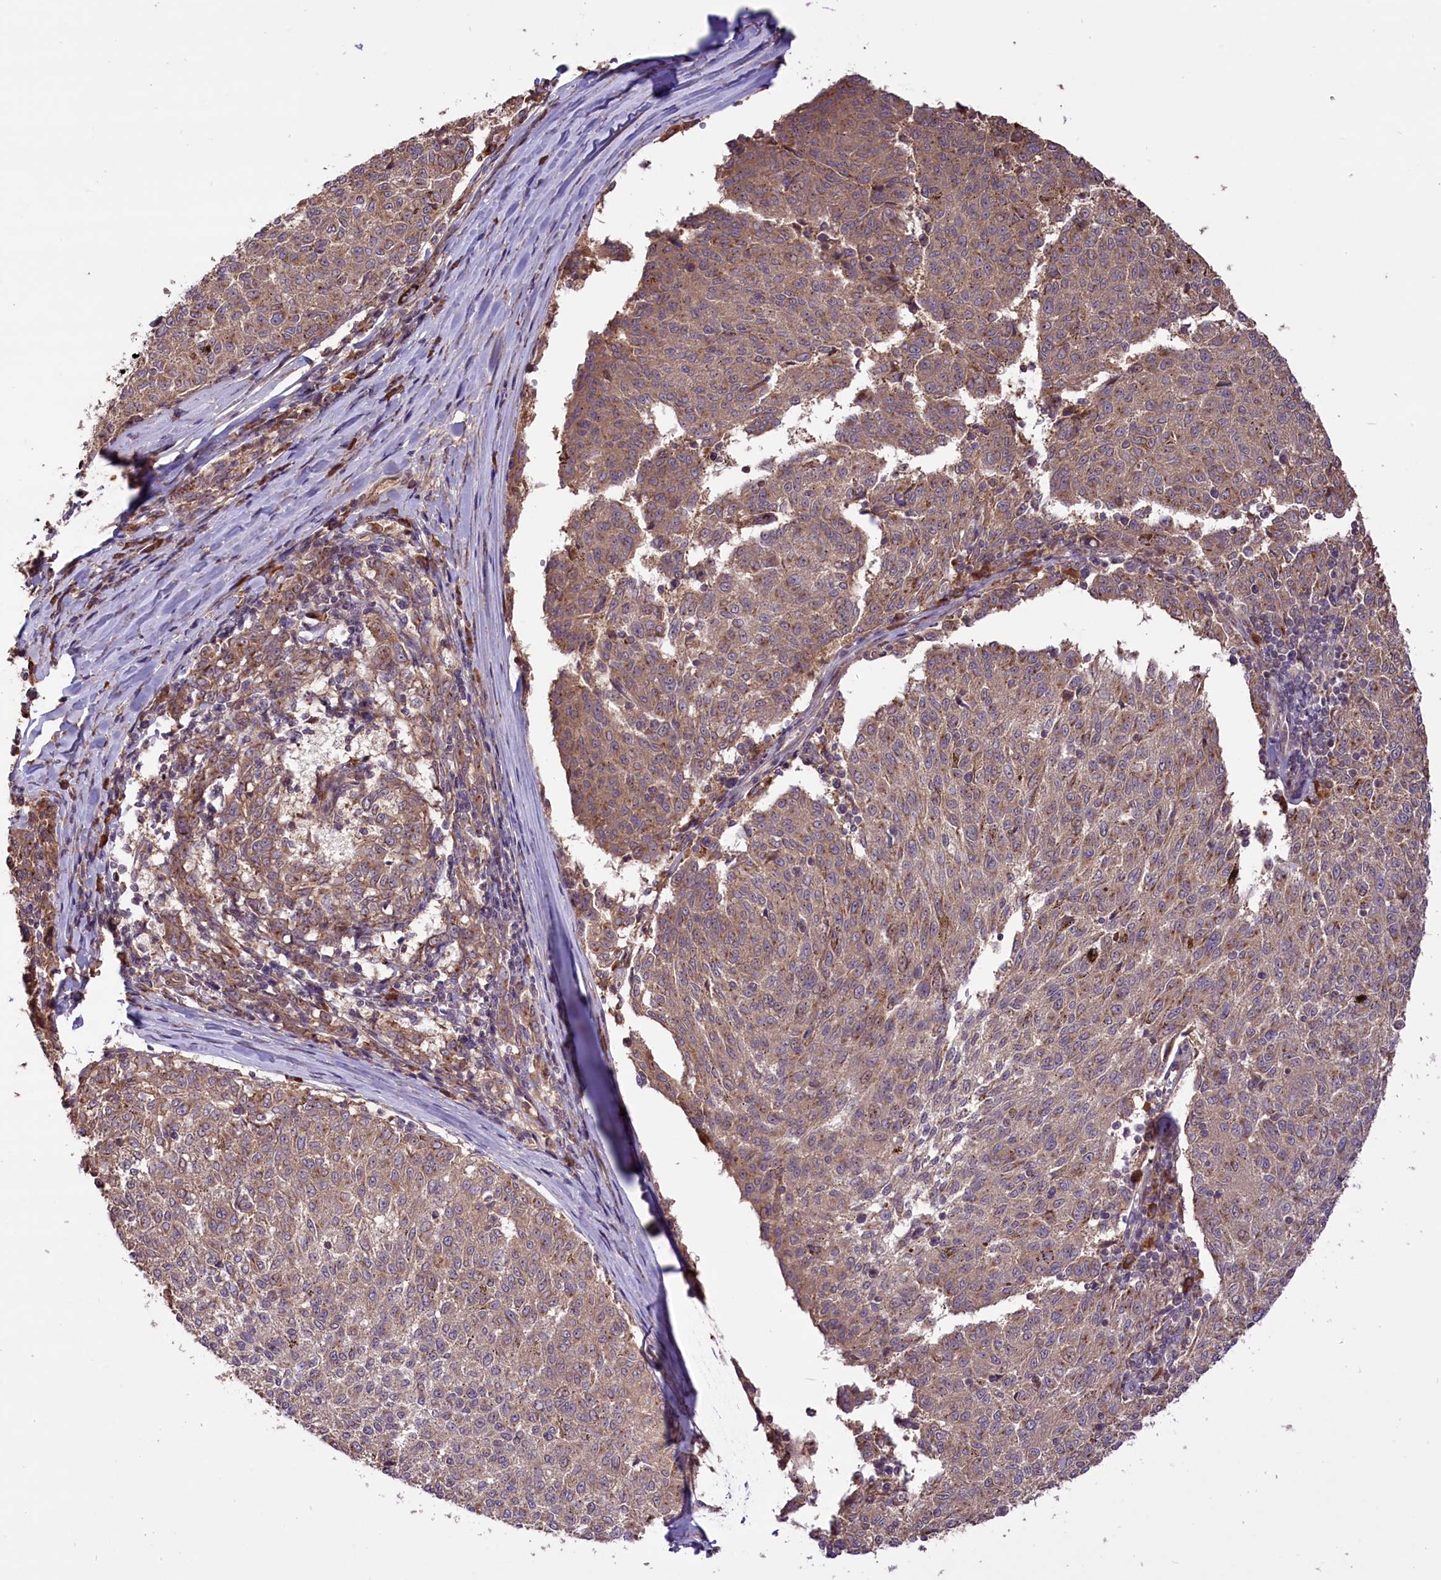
{"staining": {"intensity": "weak", "quantity": ">75%", "location": "cytoplasmic/membranous"}, "tissue": "melanoma", "cell_type": "Tumor cells", "image_type": "cancer", "snomed": [{"axis": "morphology", "description": "Malignant melanoma, NOS"}, {"axis": "topography", "description": "Skin"}], "caption": "This photomicrograph demonstrates IHC staining of melanoma, with low weak cytoplasmic/membranous staining in approximately >75% of tumor cells.", "gene": "HDAC5", "patient": {"sex": "female", "age": 72}}